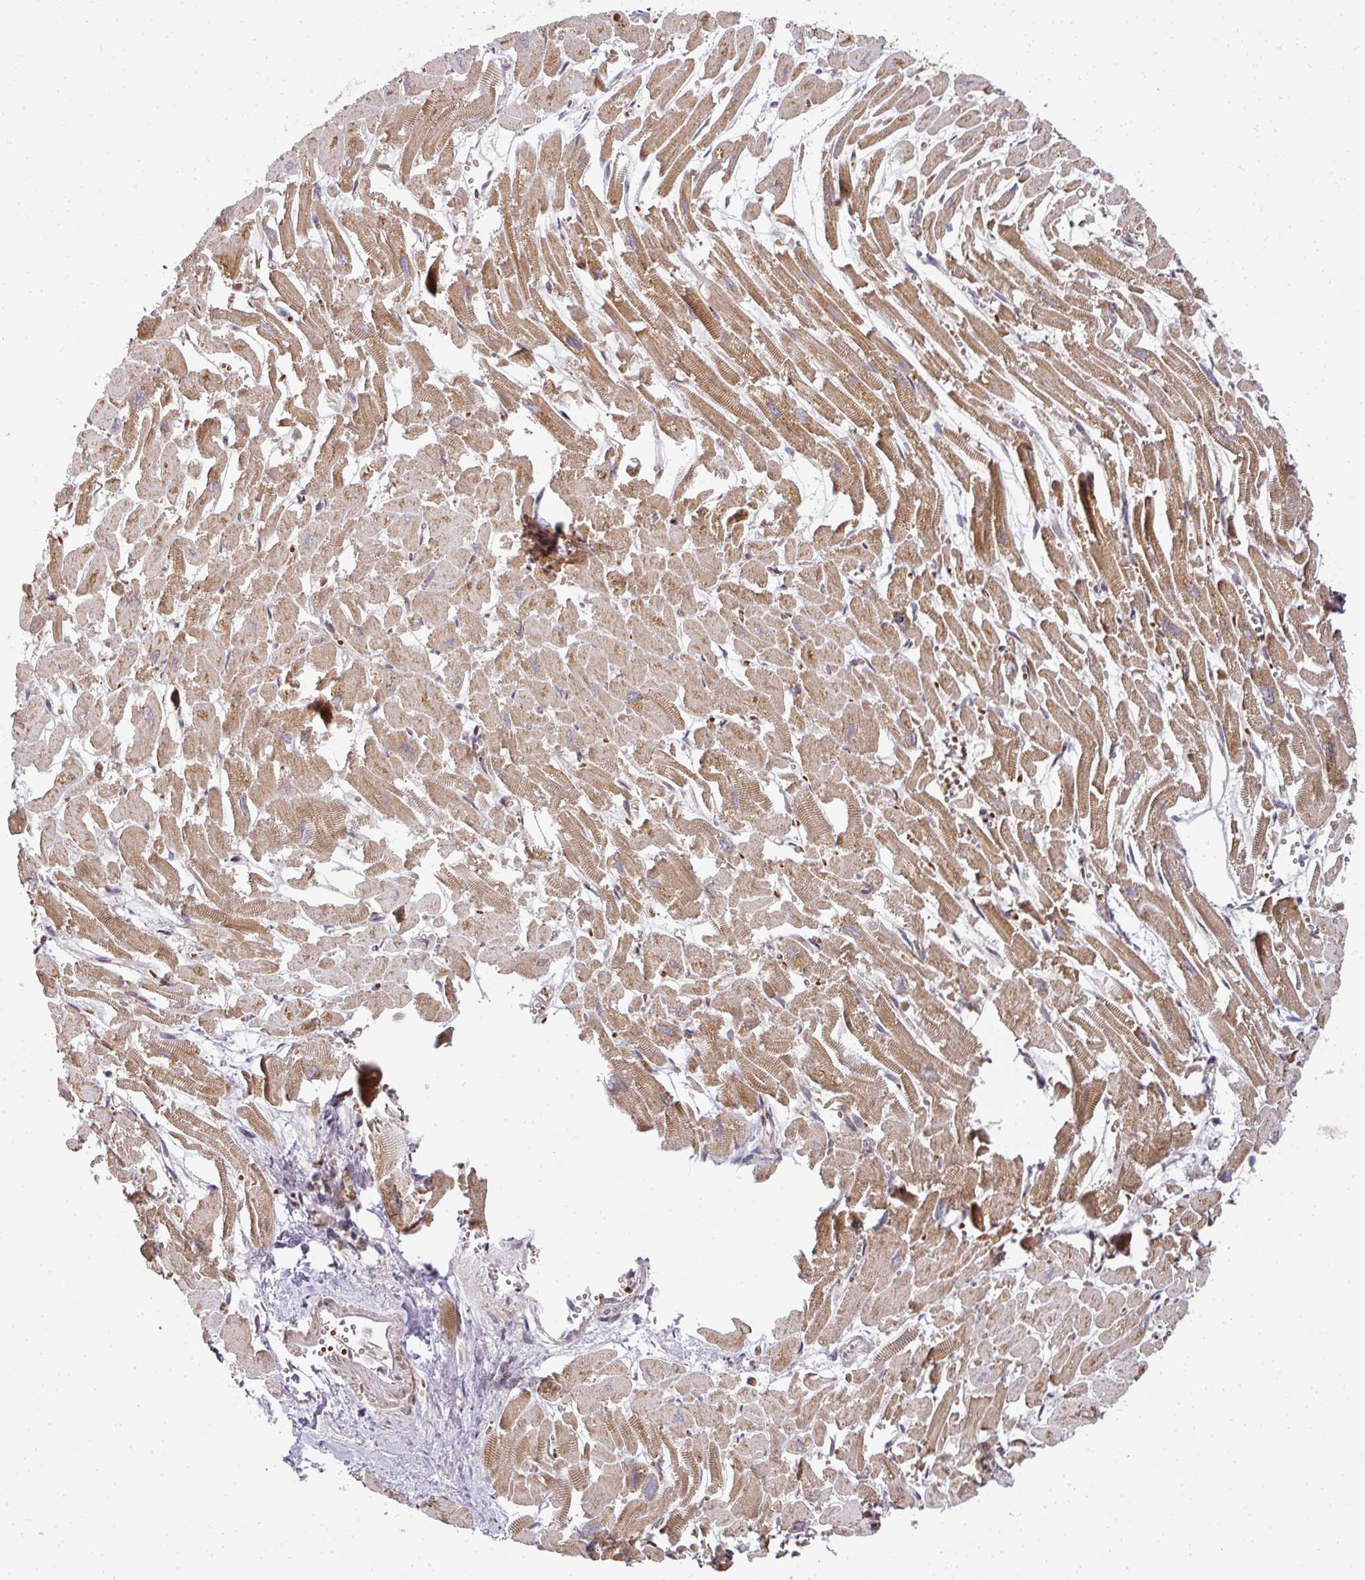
{"staining": {"intensity": "moderate", "quantity": ">75%", "location": "cytoplasmic/membranous"}, "tissue": "heart muscle", "cell_type": "Cardiomyocytes", "image_type": "normal", "snomed": [{"axis": "morphology", "description": "Normal tissue, NOS"}, {"axis": "topography", "description": "Heart"}], "caption": "Brown immunohistochemical staining in normal heart muscle reveals moderate cytoplasmic/membranous expression in about >75% of cardiomyocytes.", "gene": "MALSU1", "patient": {"sex": "male", "age": 54}}